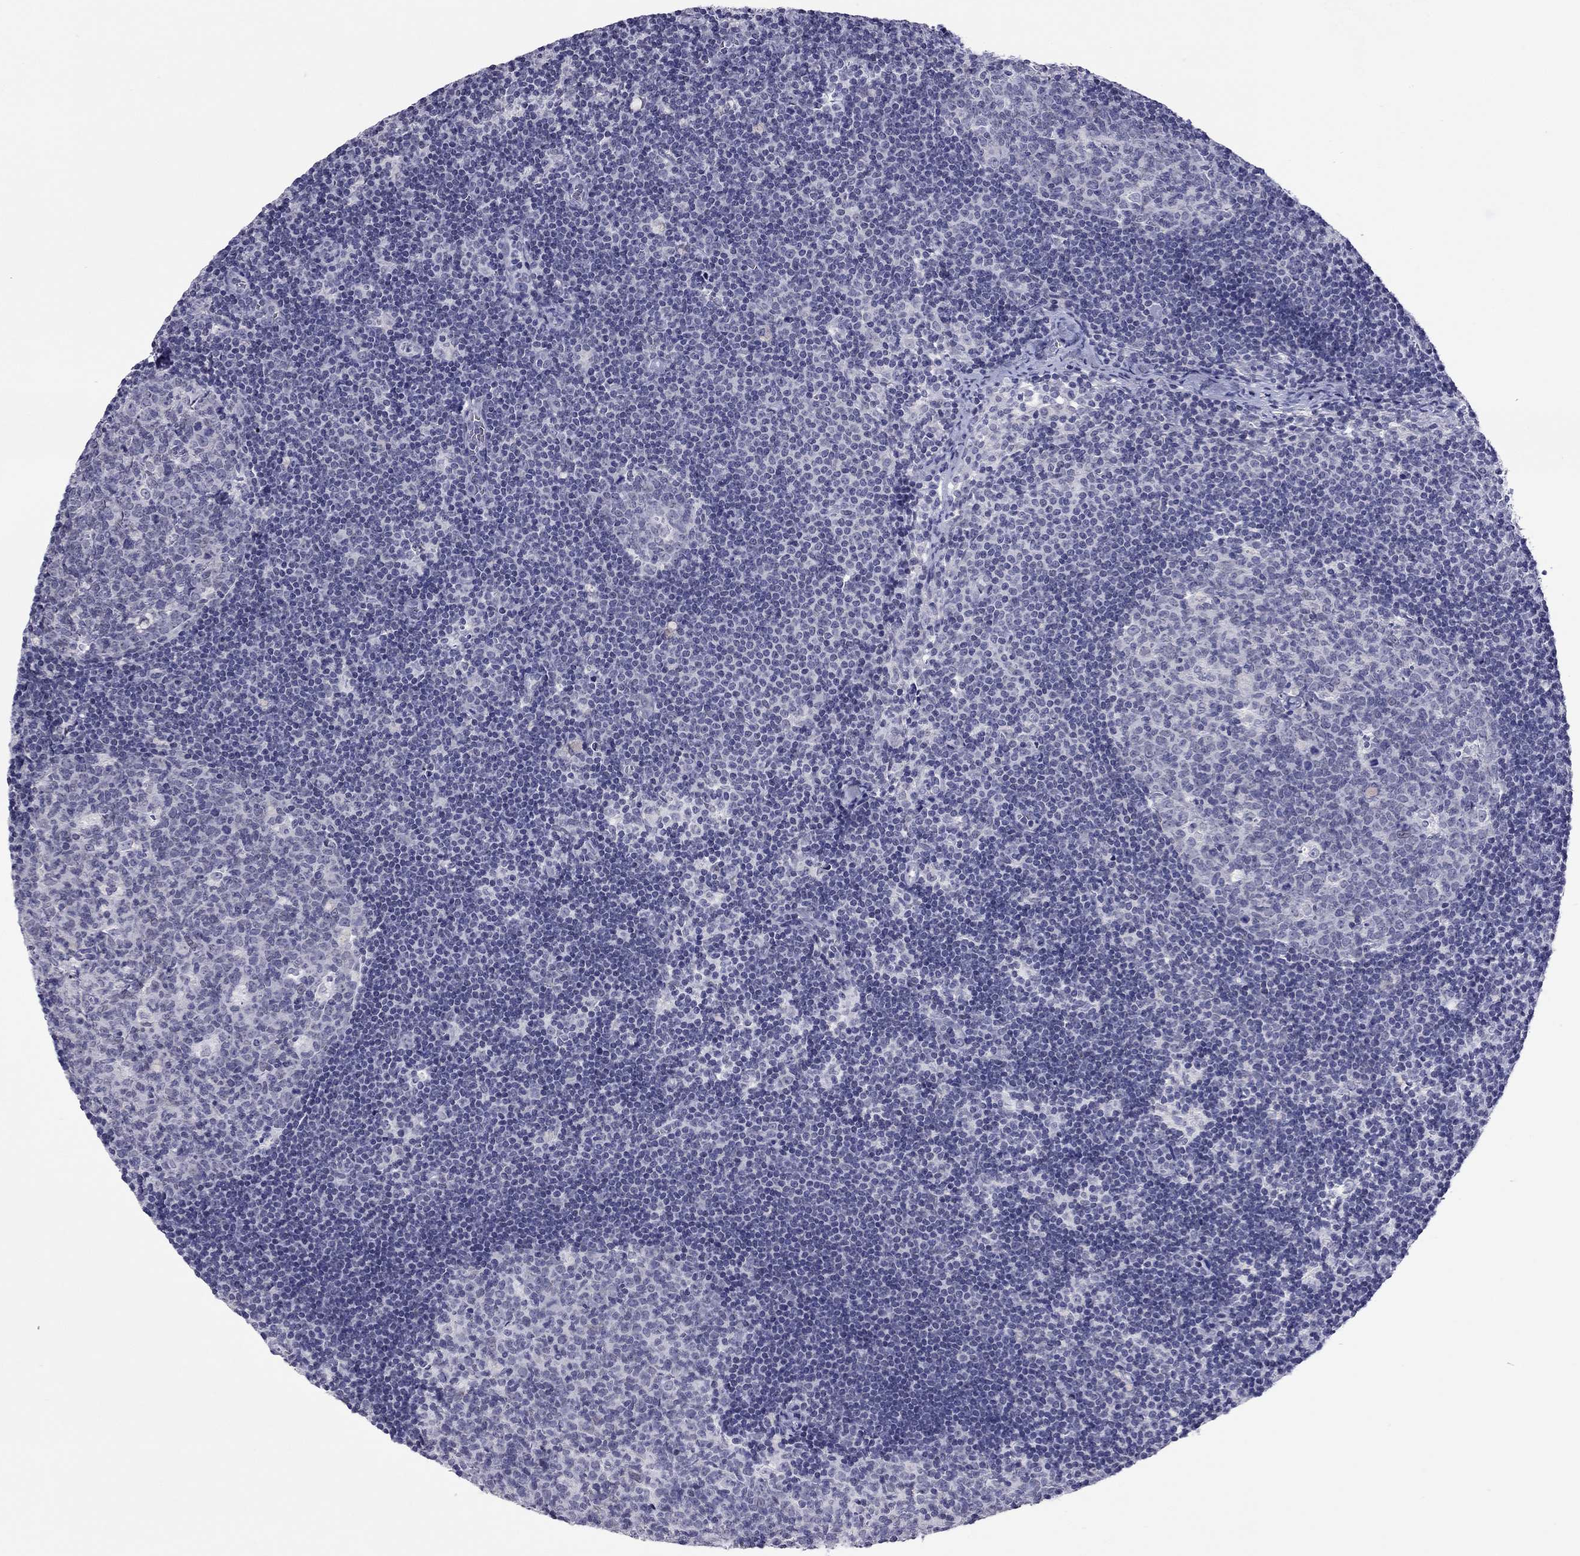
{"staining": {"intensity": "negative", "quantity": "none", "location": "none"}, "tissue": "lymph node", "cell_type": "Germinal center cells", "image_type": "normal", "snomed": [{"axis": "morphology", "description": "Normal tissue, NOS"}, {"axis": "topography", "description": "Lymph node"}], "caption": "Immunohistochemistry (IHC) image of normal human lymph node stained for a protein (brown), which exhibits no expression in germinal center cells.", "gene": "ARMC12", "patient": {"sex": "female", "age": 34}}